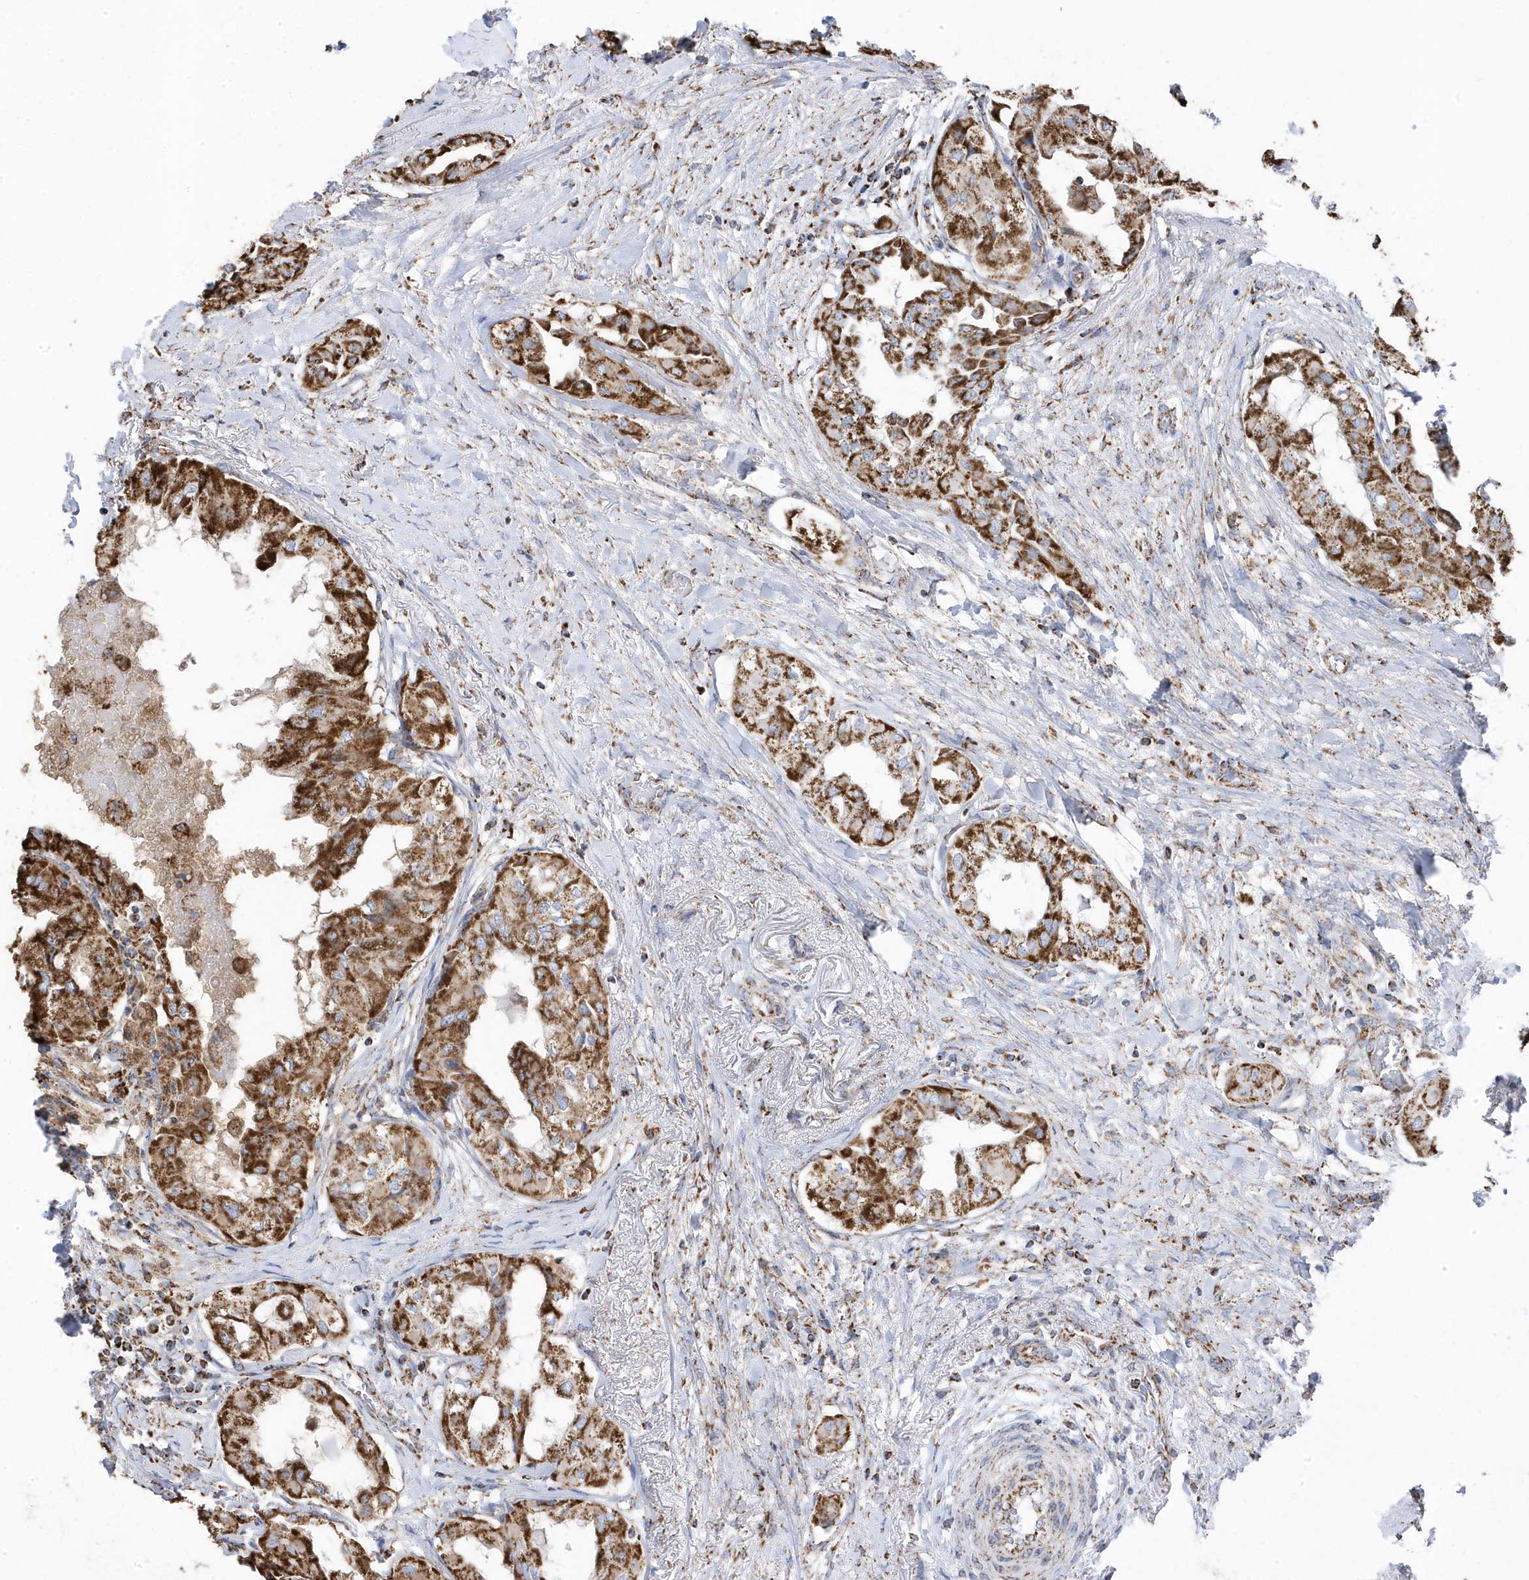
{"staining": {"intensity": "strong", "quantity": ">75%", "location": "cytoplasmic/membranous"}, "tissue": "thyroid cancer", "cell_type": "Tumor cells", "image_type": "cancer", "snomed": [{"axis": "morphology", "description": "Papillary adenocarcinoma, NOS"}, {"axis": "topography", "description": "Thyroid gland"}], "caption": "Thyroid cancer stained for a protein displays strong cytoplasmic/membranous positivity in tumor cells. (brown staining indicates protein expression, while blue staining denotes nuclei).", "gene": "GTPBP8", "patient": {"sex": "female", "age": 59}}